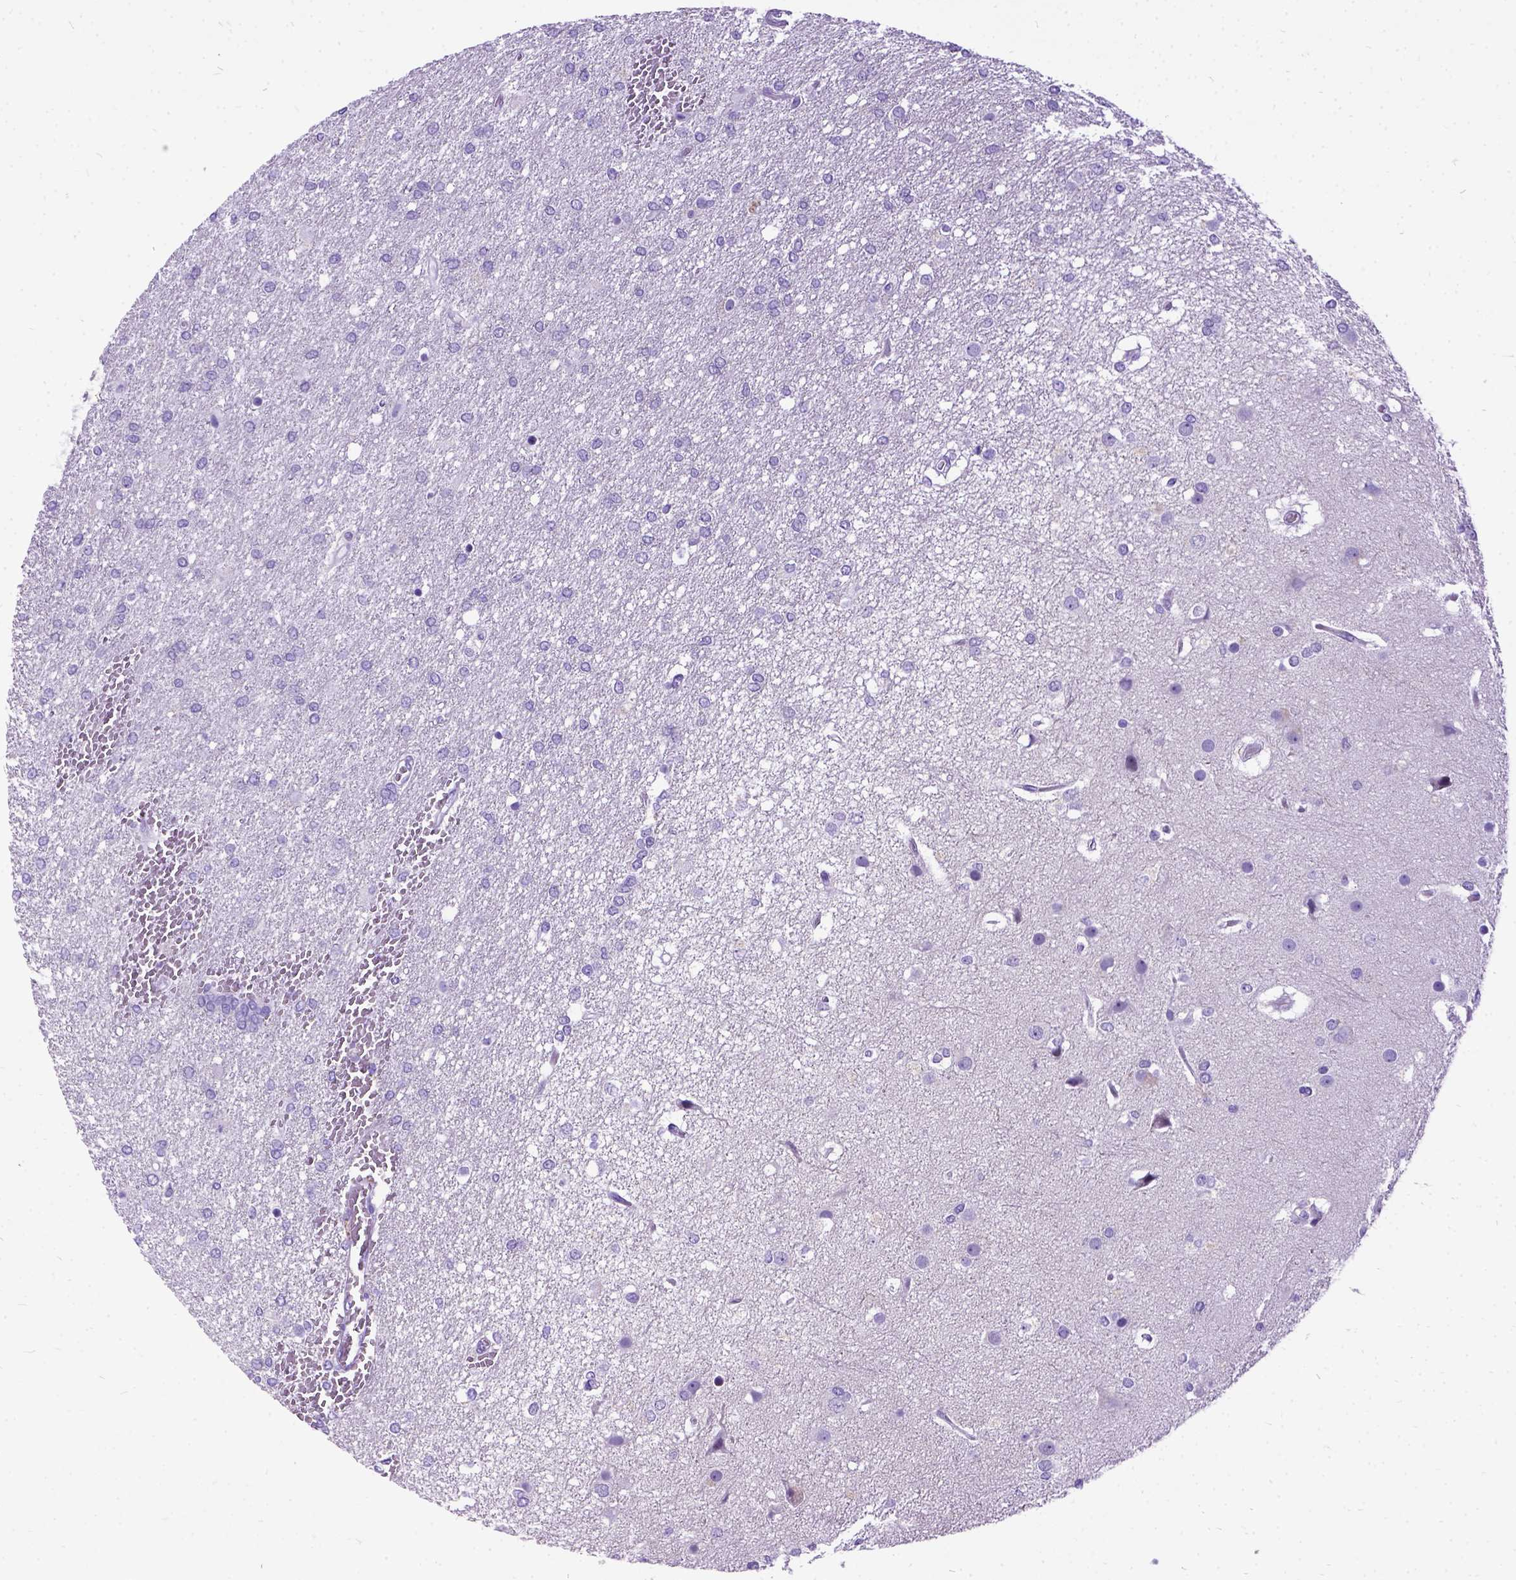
{"staining": {"intensity": "negative", "quantity": "none", "location": "none"}, "tissue": "glioma", "cell_type": "Tumor cells", "image_type": "cancer", "snomed": [{"axis": "morphology", "description": "Glioma, malignant, High grade"}, {"axis": "topography", "description": "Brain"}], "caption": "DAB (3,3'-diaminobenzidine) immunohistochemical staining of human glioma reveals no significant staining in tumor cells.", "gene": "PRG2", "patient": {"sex": "female", "age": 61}}